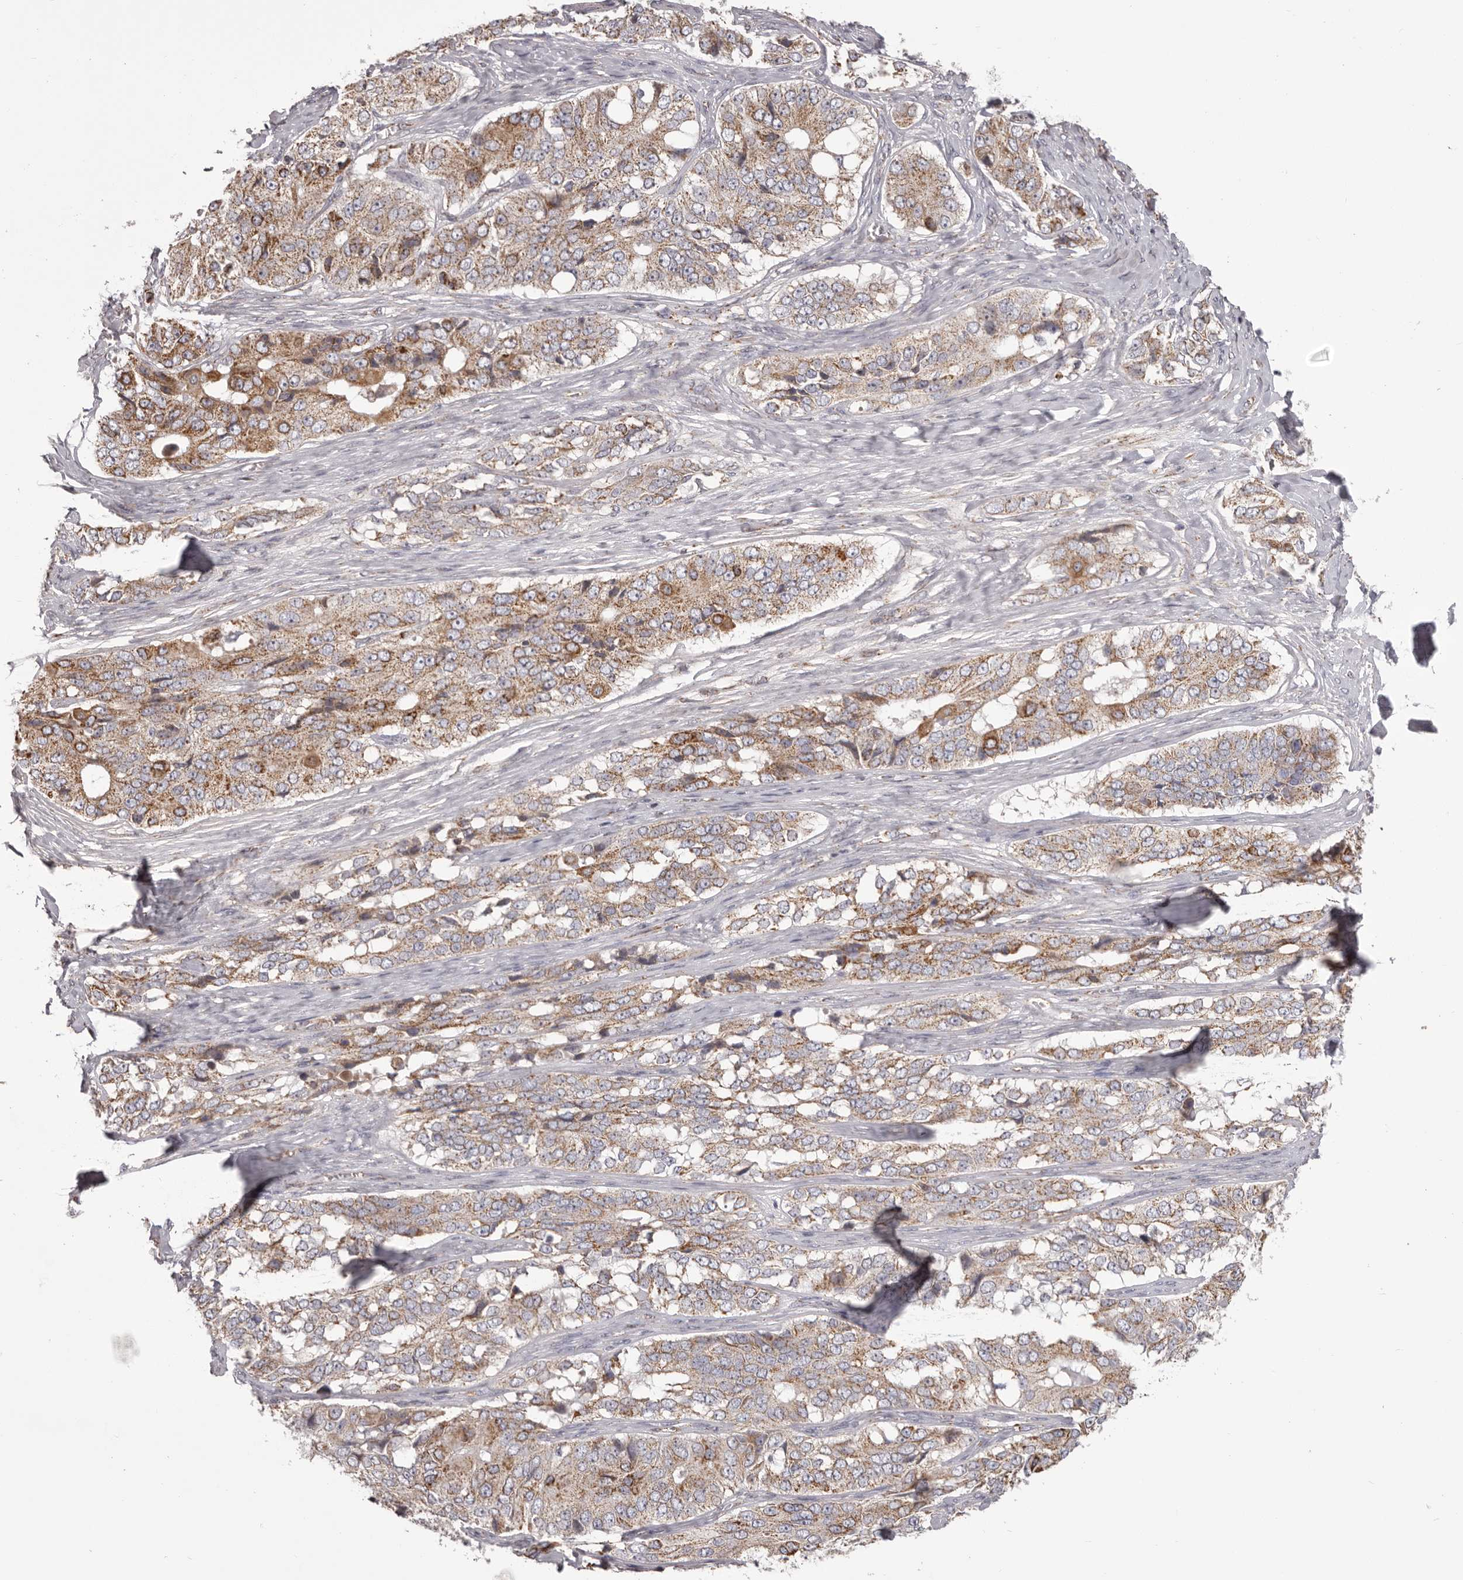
{"staining": {"intensity": "weak", "quantity": ">75%", "location": "cytoplasmic/membranous"}, "tissue": "ovarian cancer", "cell_type": "Tumor cells", "image_type": "cancer", "snomed": [{"axis": "morphology", "description": "Carcinoma, endometroid"}, {"axis": "topography", "description": "Ovary"}], "caption": "This histopathology image reveals immunohistochemistry staining of human ovarian cancer, with low weak cytoplasmic/membranous expression in about >75% of tumor cells.", "gene": "CHRM2", "patient": {"sex": "female", "age": 51}}